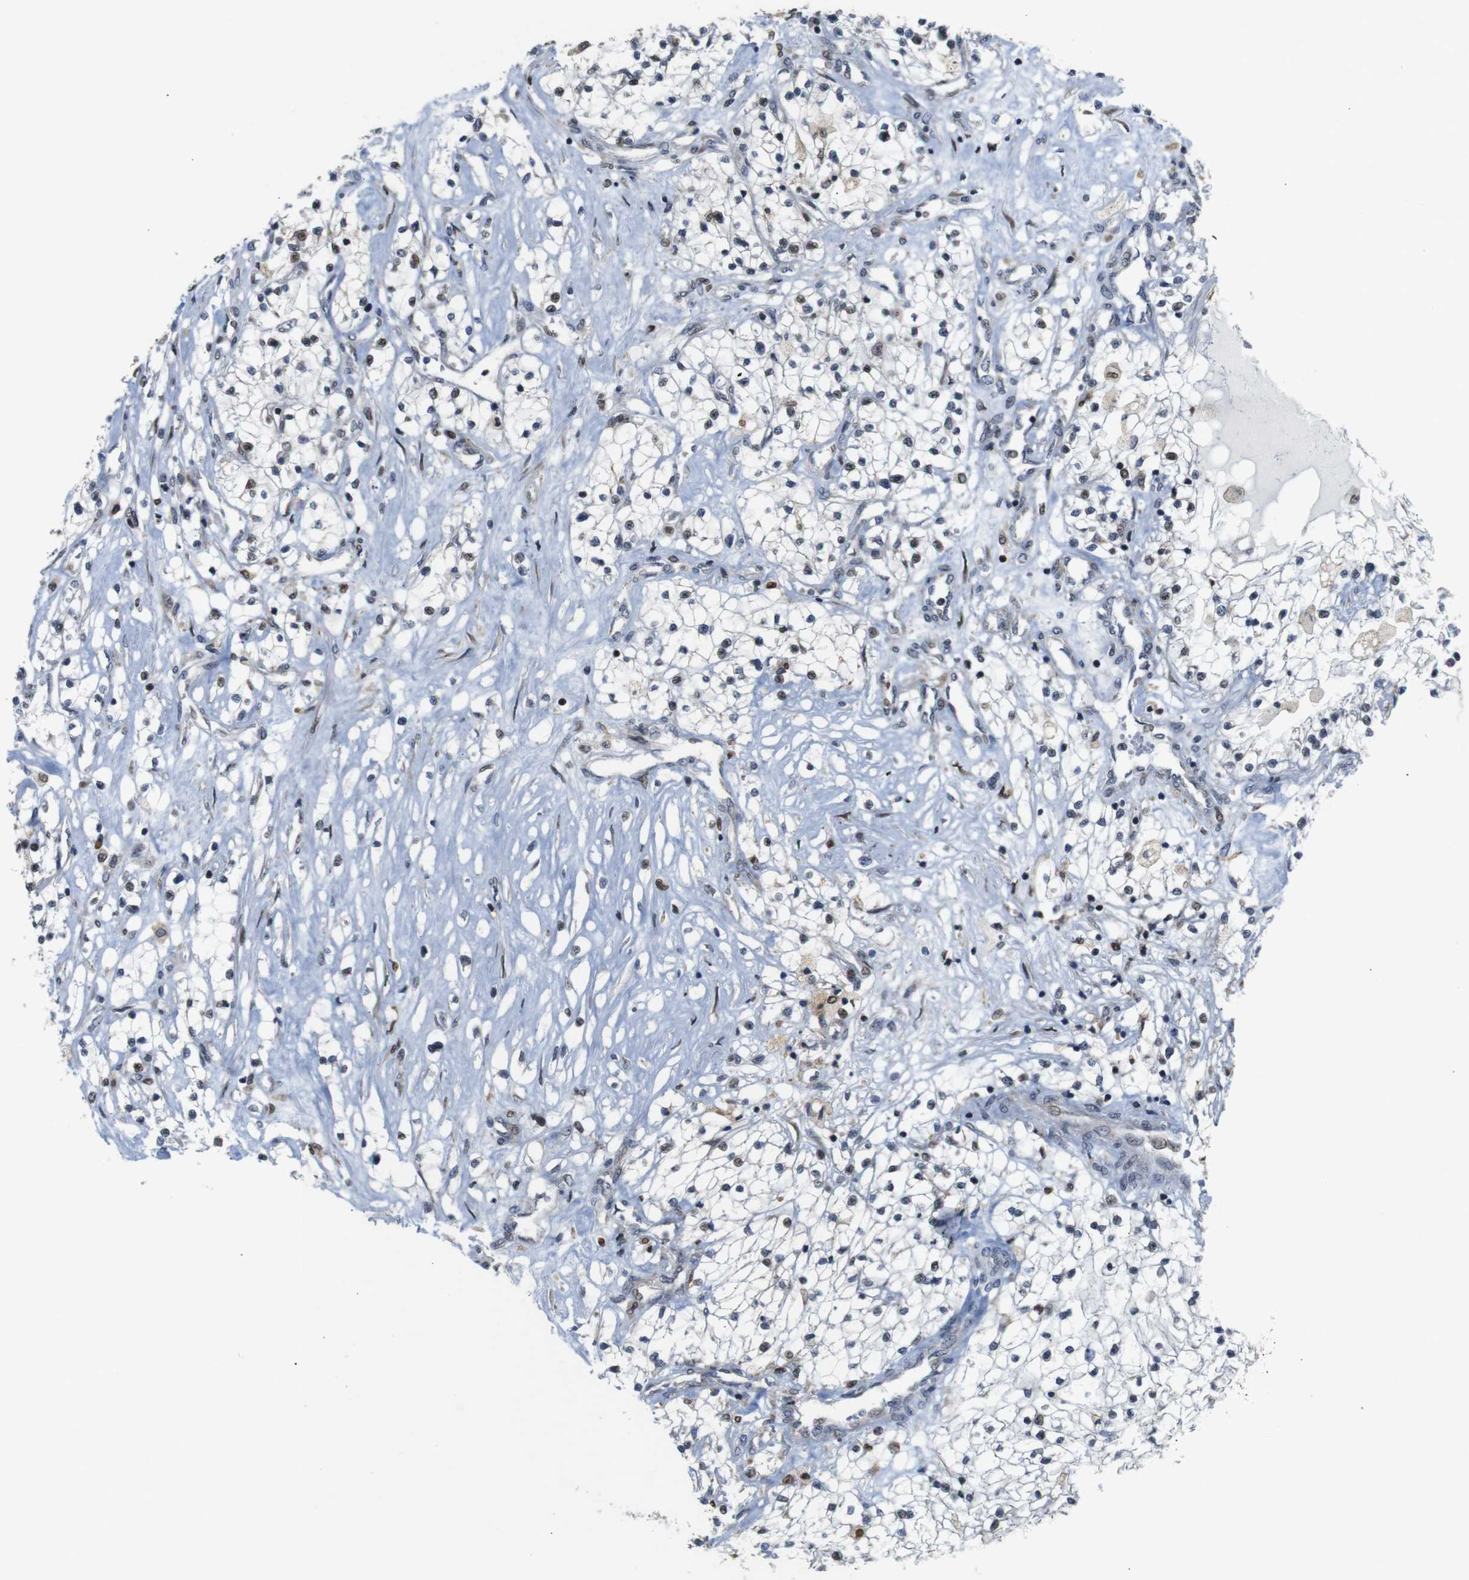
{"staining": {"intensity": "negative", "quantity": "none", "location": "none"}, "tissue": "renal cancer", "cell_type": "Tumor cells", "image_type": "cancer", "snomed": [{"axis": "morphology", "description": "Adenocarcinoma, NOS"}, {"axis": "topography", "description": "Kidney"}], "caption": "Human renal adenocarcinoma stained for a protein using immunohistochemistry displays no positivity in tumor cells.", "gene": "PTPN1", "patient": {"sex": "male", "age": 68}}